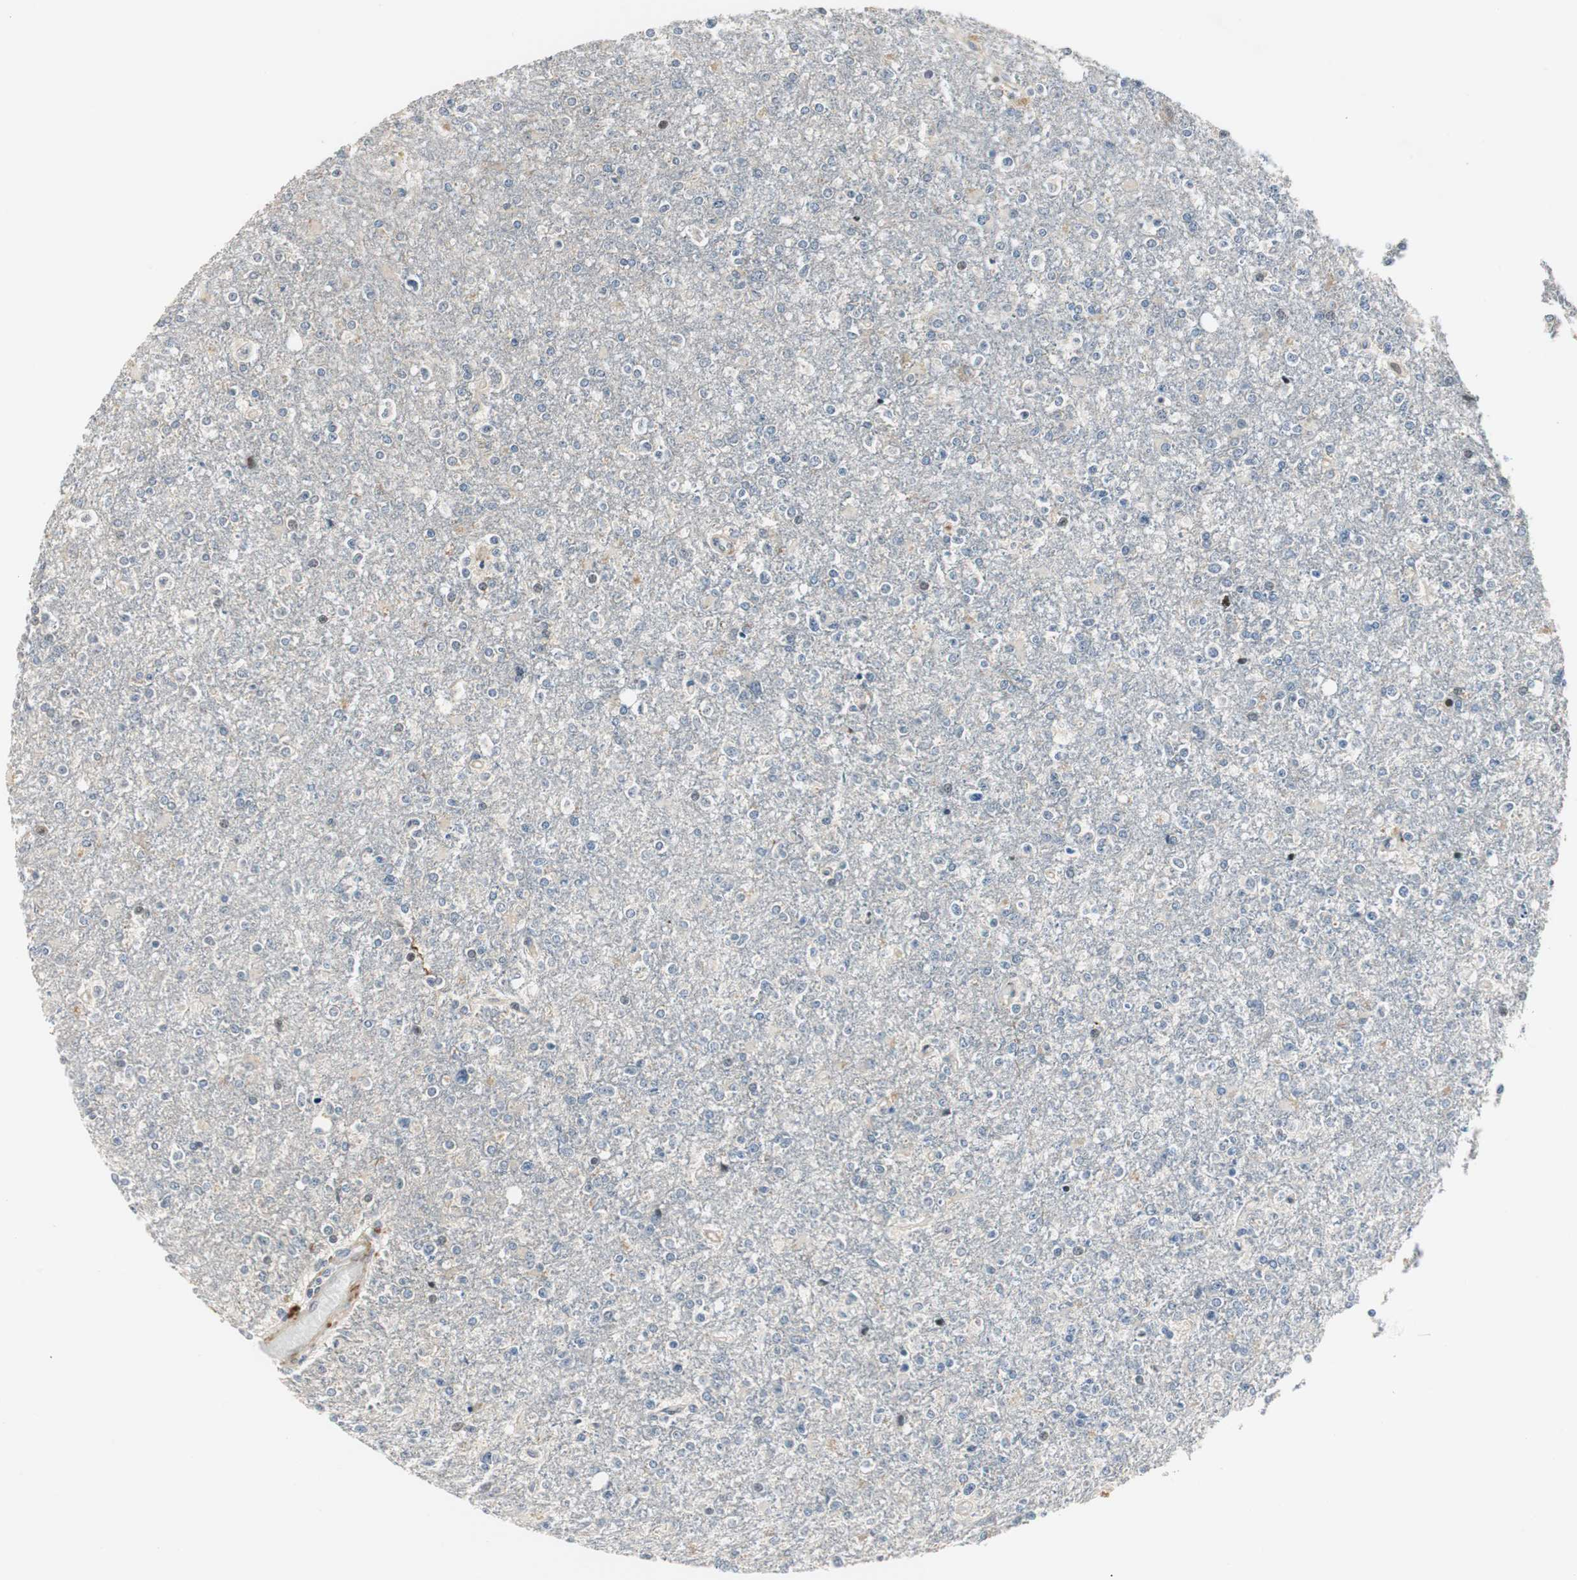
{"staining": {"intensity": "negative", "quantity": "none", "location": "none"}, "tissue": "glioma", "cell_type": "Tumor cells", "image_type": "cancer", "snomed": [{"axis": "morphology", "description": "Glioma, malignant, High grade"}, {"axis": "topography", "description": "Cerebral cortex"}], "caption": "The image demonstrates no staining of tumor cells in malignant glioma (high-grade).", "gene": "RAD1", "patient": {"sex": "male", "age": 76}}